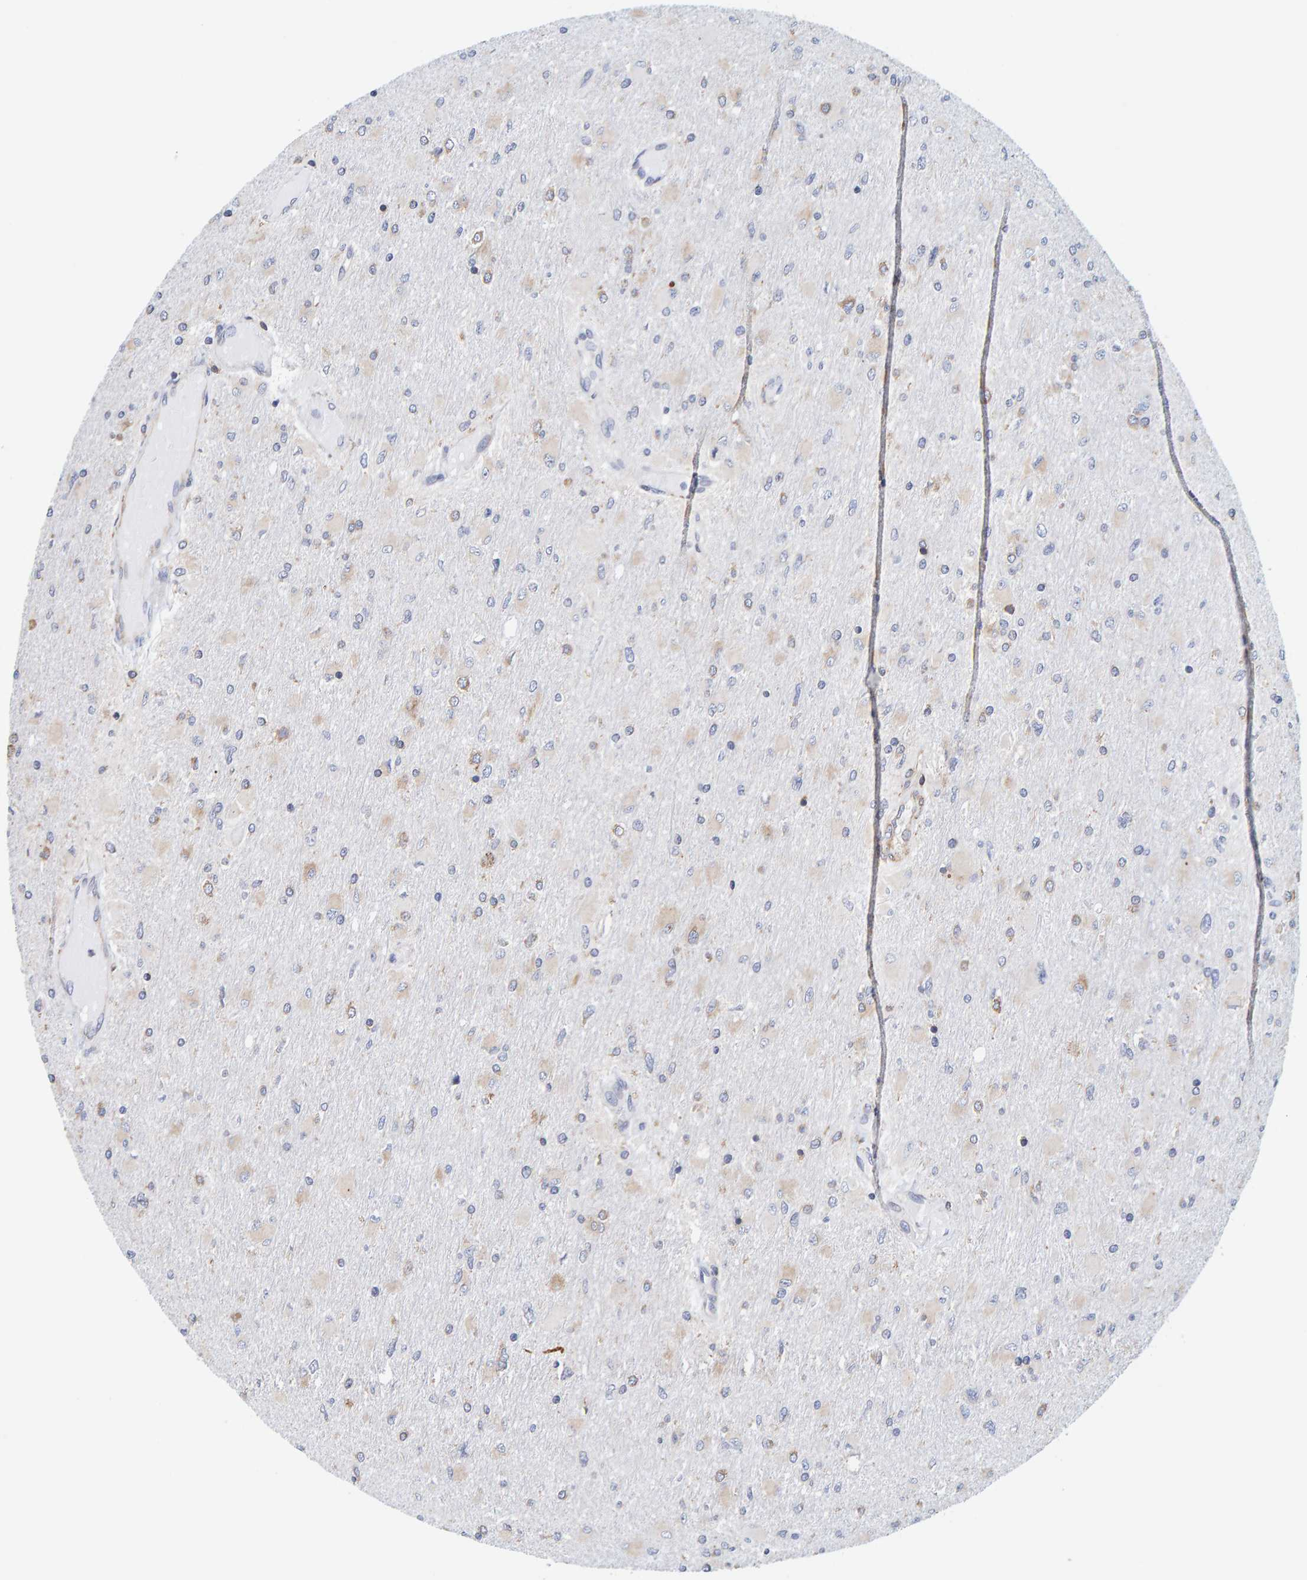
{"staining": {"intensity": "weak", "quantity": "<25%", "location": "cytoplasmic/membranous"}, "tissue": "glioma", "cell_type": "Tumor cells", "image_type": "cancer", "snomed": [{"axis": "morphology", "description": "Glioma, malignant, High grade"}, {"axis": "topography", "description": "Cerebral cortex"}], "caption": "There is no significant positivity in tumor cells of glioma. Nuclei are stained in blue.", "gene": "SGPL1", "patient": {"sex": "female", "age": 36}}